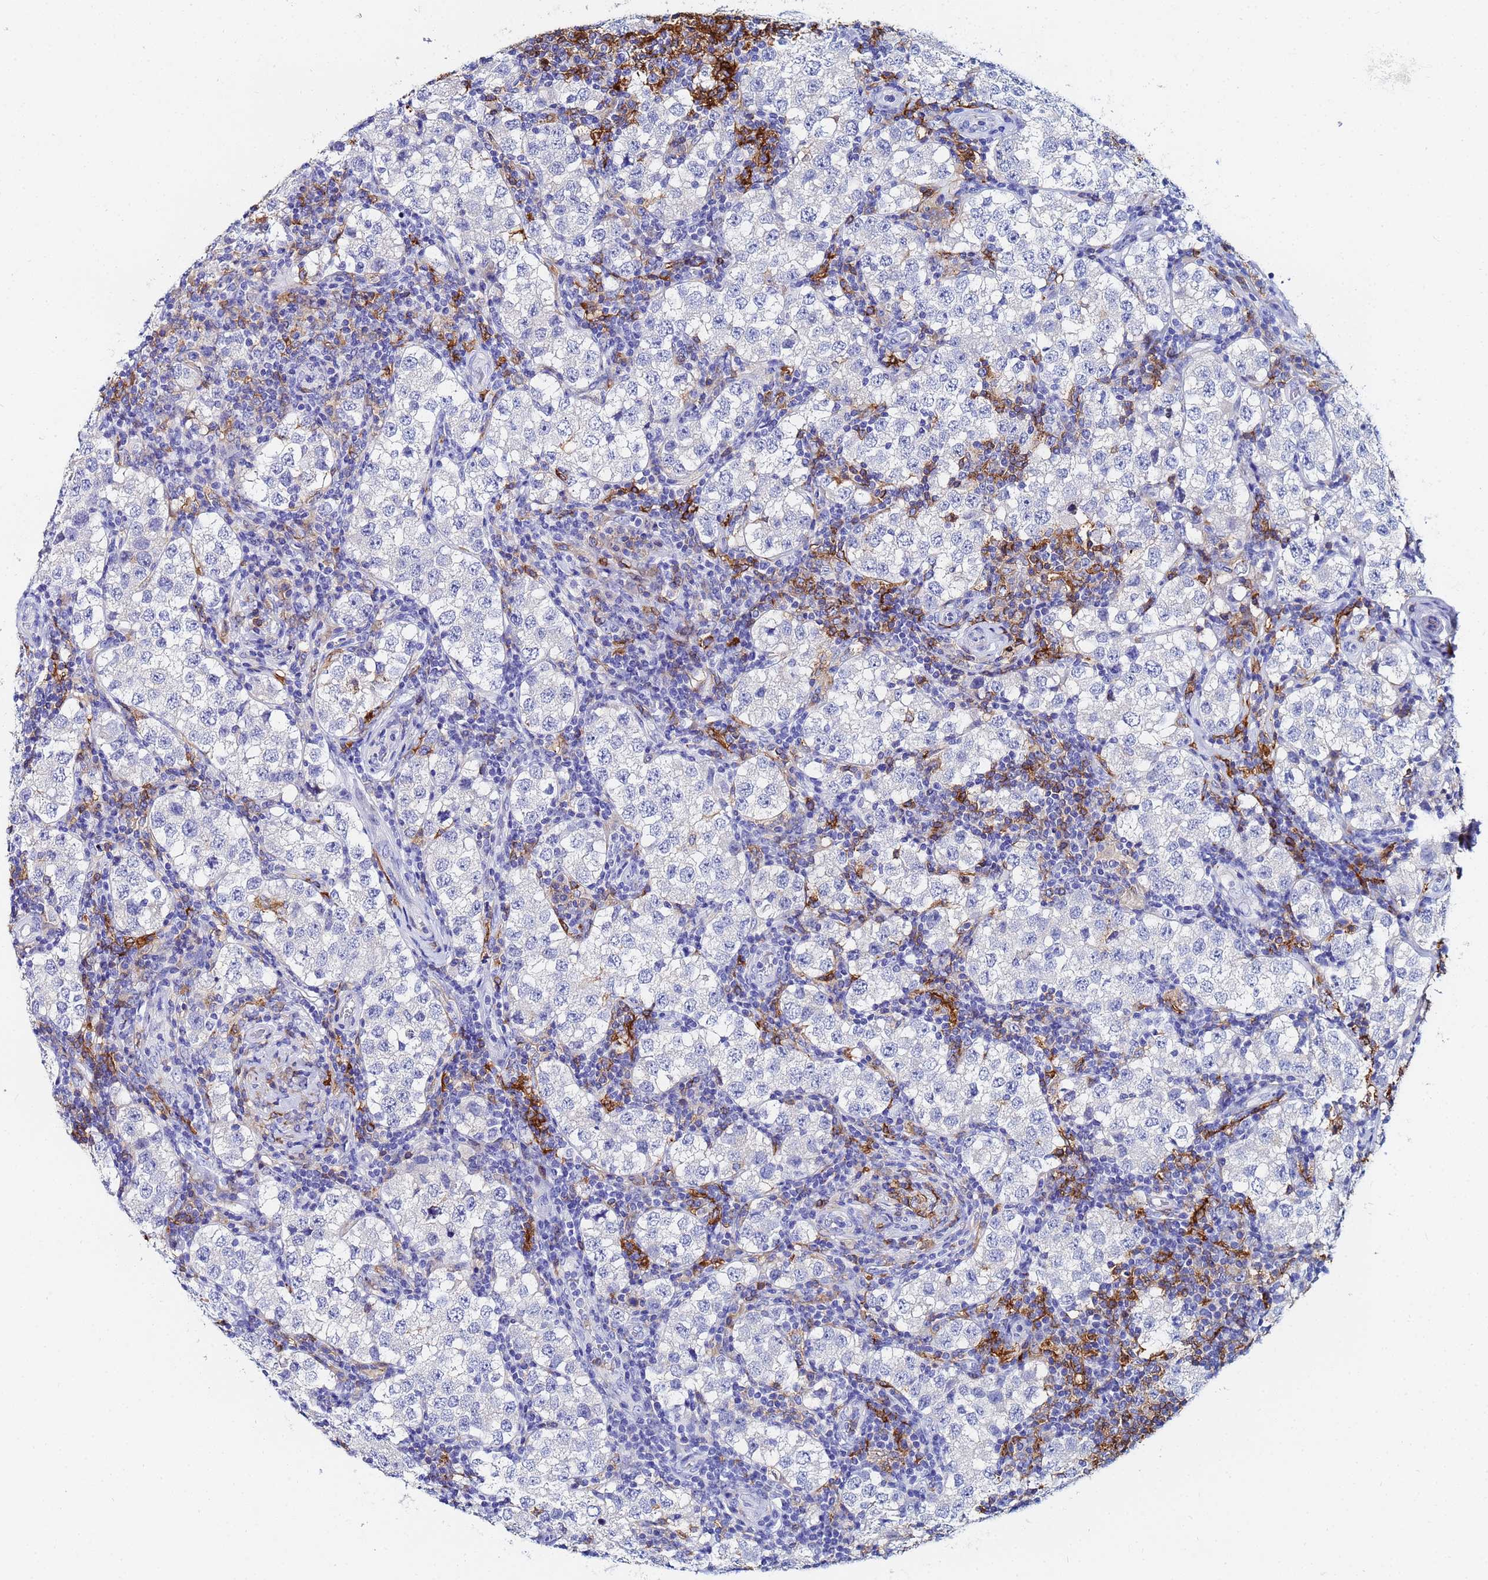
{"staining": {"intensity": "negative", "quantity": "none", "location": "none"}, "tissue": "testis cancer", "cell_type": "Tumor cells", "image_type": "cancer", "snomed": [{"axis": "morphology", "description": "Seminoma, NOS"}, {"axis": "topography", "description": "Testis"}], "caption": "High magnification brightfield microscopy of seminoma (testis) stained with DAB (3,3'-diaminobenzidine) (brown) and counterstained with hematoxylin (blue): tumor cells show no significant expression.", "gene": "BASP1", "patient": {"sex": "male", "age": 34}}